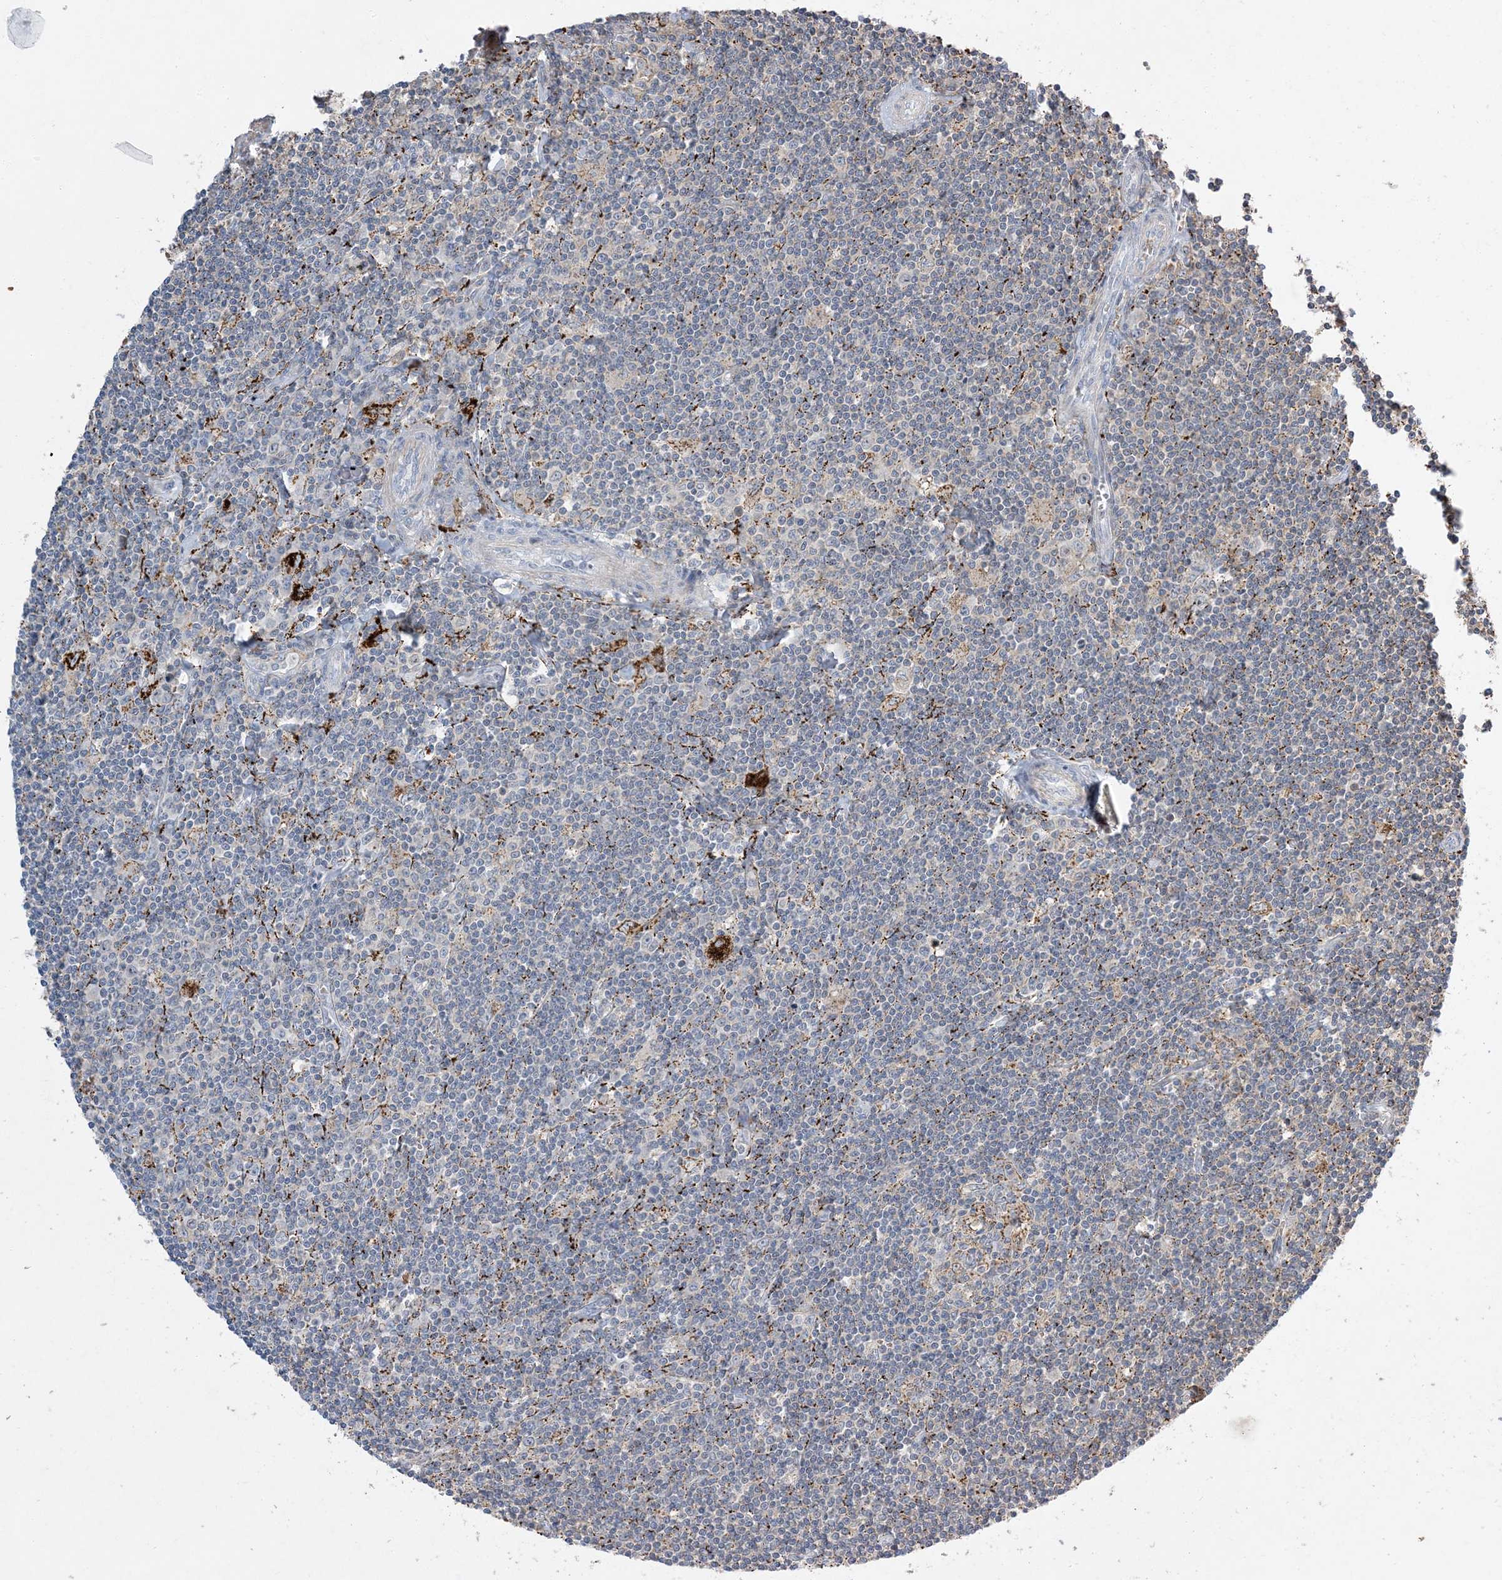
{"staining": {"intensity": "negative", "quantity": "none", "location": "none"}, "tissue": "lymphoma", "cell_type": "Tumor cells", "image_type": "cancer", "snomed": [{"axis": "morphology", "description": "Malignant lymphoma, non-Hodgkin's type, Low grade"}, {"axis": "topography", "description": "Spleen"}], "caption": "This is an immunohistochemistry histopathology image of human lymphoma. There is no expression in tumor cells.", "gene": "LTN1", "patient": {"sex": "male", "age": 76}}